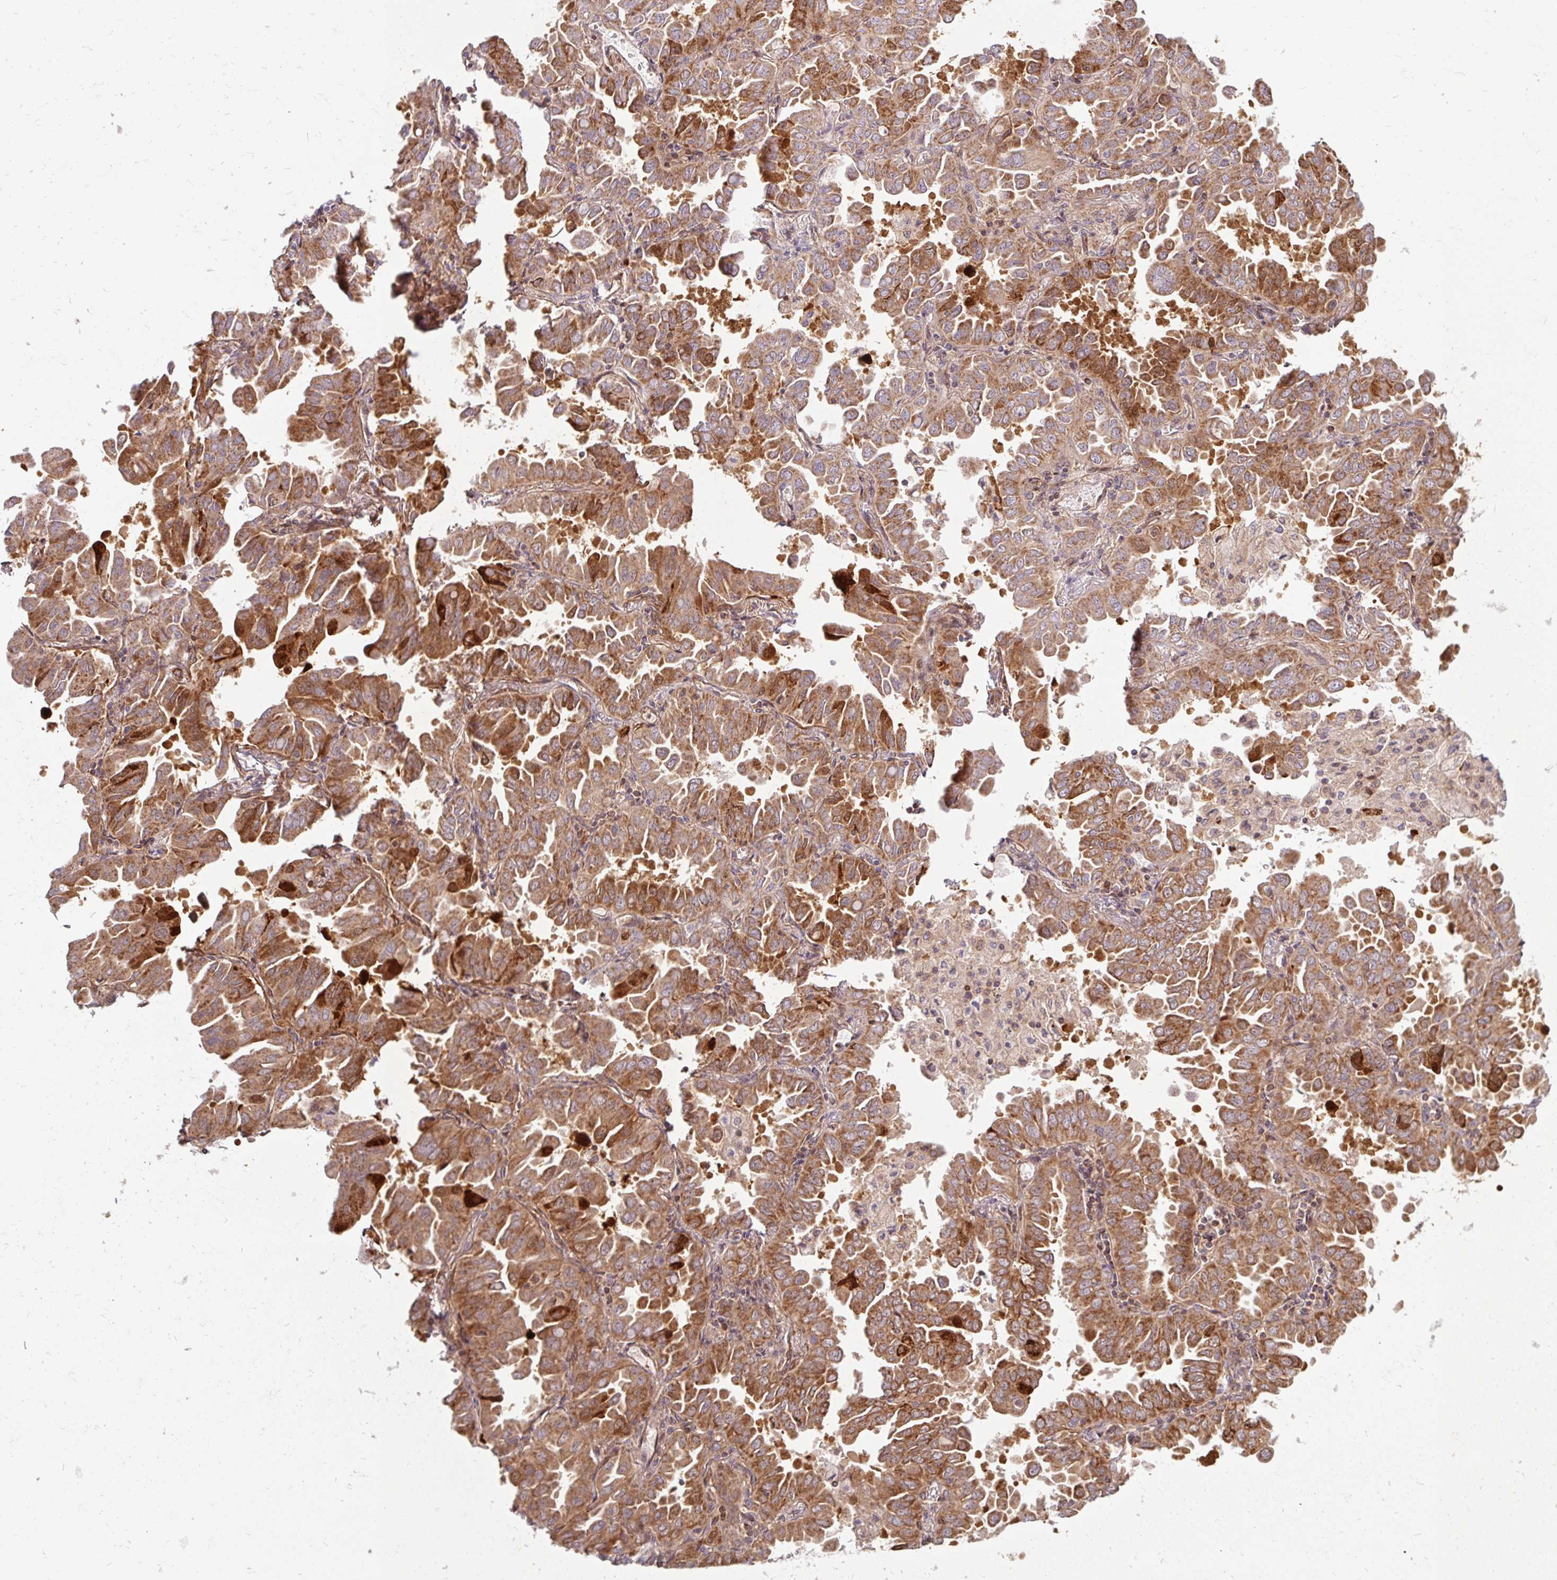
{"staining": {"intensity": "moderate", "quantity": ">75%", "location": "cytoplasmic/membranous"}, "tissue": "lung cancer", "cell_type": "Tumor cells", "image_type": "cancer", "snomed": [{"axis": "morphology", "description": "Adenocarcinoma, NOS"}, {"axis": "topography", "description": "Lung"}], "caption": "Protein staining of lung cancer (adenocarcinoma) tissue reveals moderate cytoplasmic/membranous expression in approximately >75% of tumor cells. The staining is performed using DAB (3,3'-diaminobenzidine) brown chromogen to label protein expression. The nuclei are counter-stained blue using hematoxylin.", "gene": "BTF3", "patient": {"sex": "male", "age": 64}}